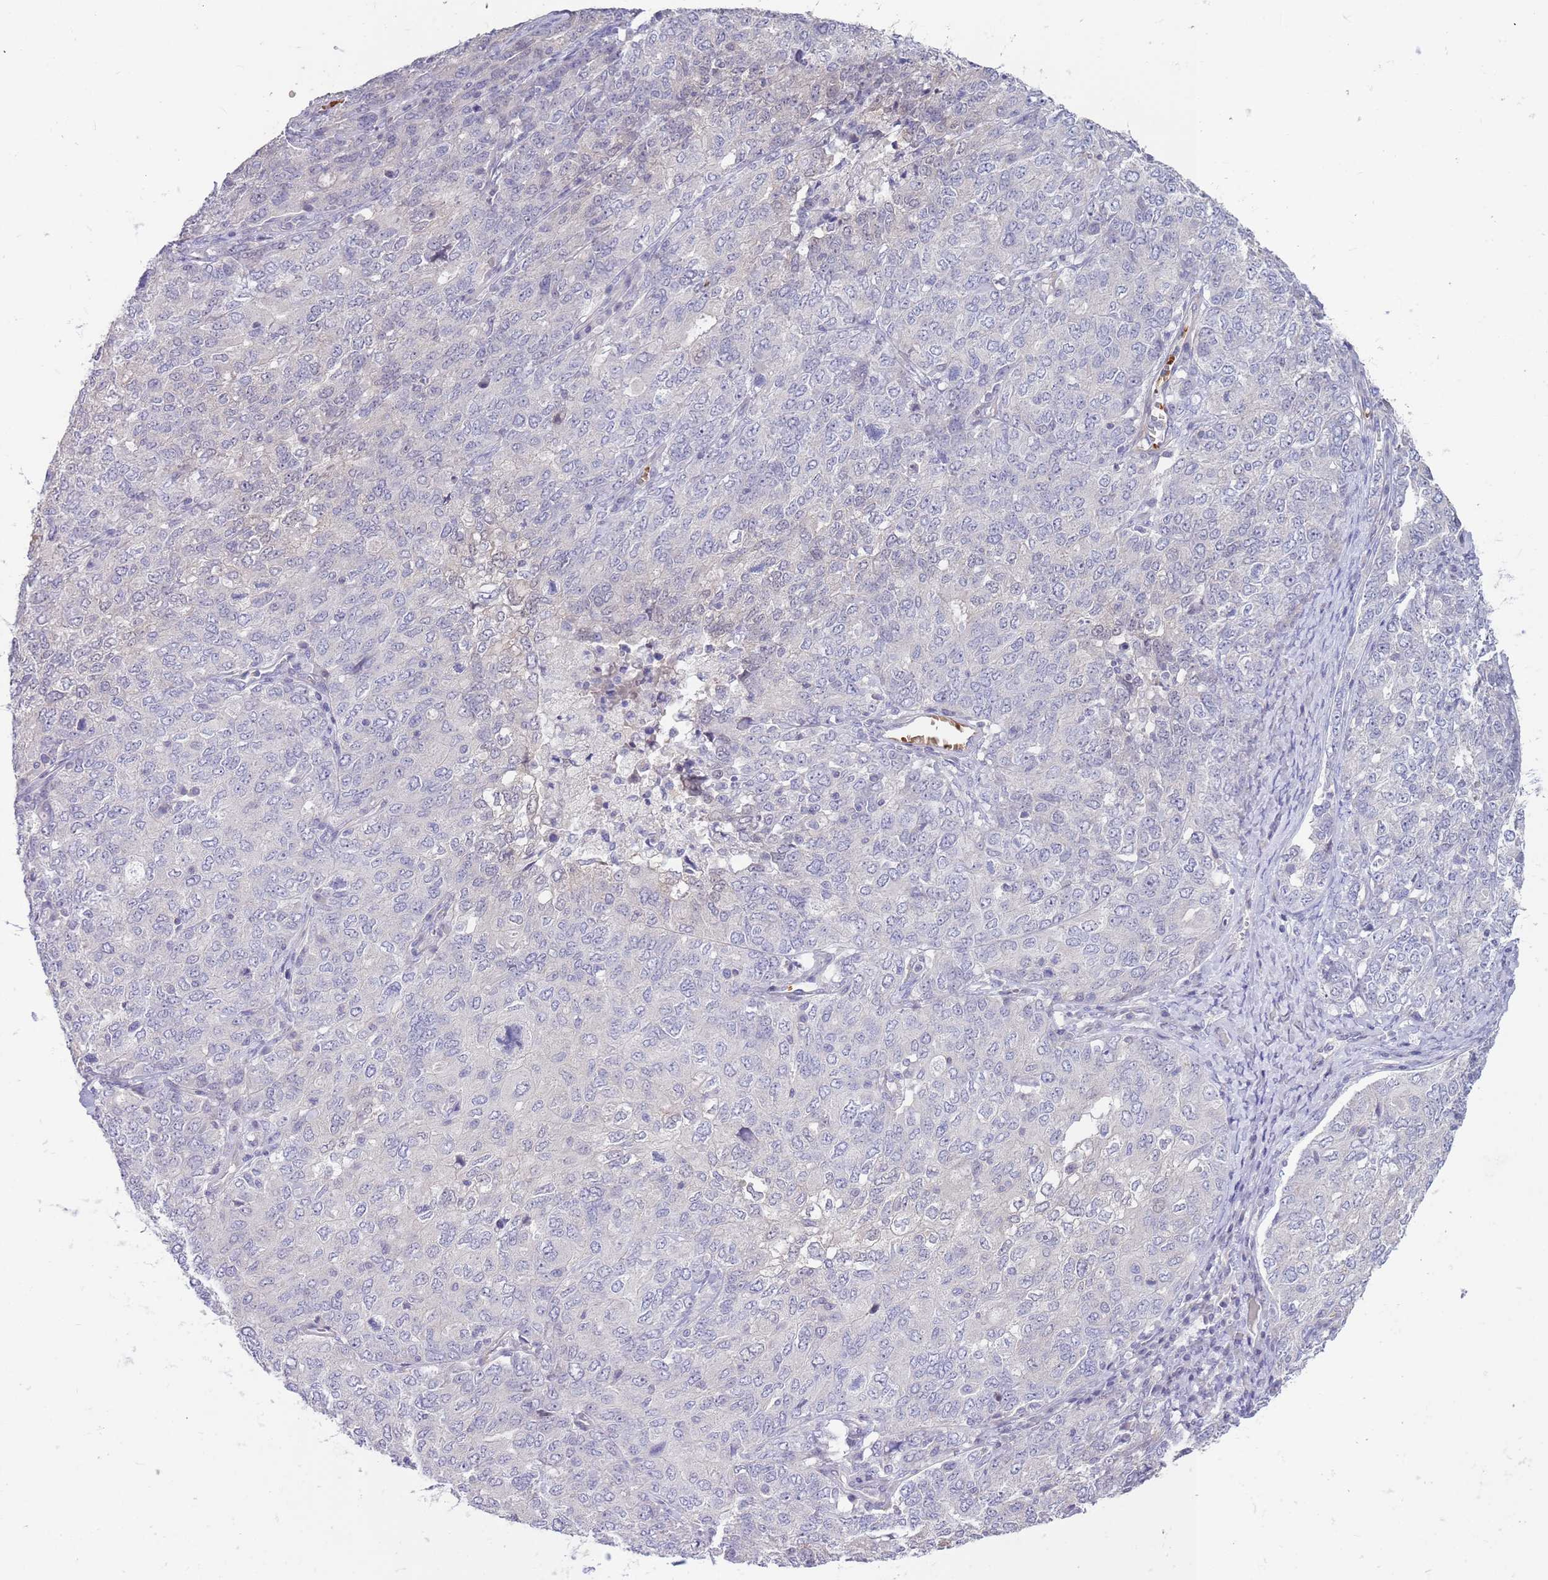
{"staining": {"intensity": "negative", "quantity": "none", "location": "none"}, "tissue": "ovarian cancer", "cell_type": "Tumor cells", "image_type": "cancer", "snomed": [{"axis": "morphology", "description": "Carcinoma, endometroid"}, {"axis": "topography", "description": "Ovary"}], "caption": "Tumor cells are negative for protein expression in human endometroid carcinoma (ovarian).", "gene": "ZNF14", "patient": {"sex": "female", "age": 62}}